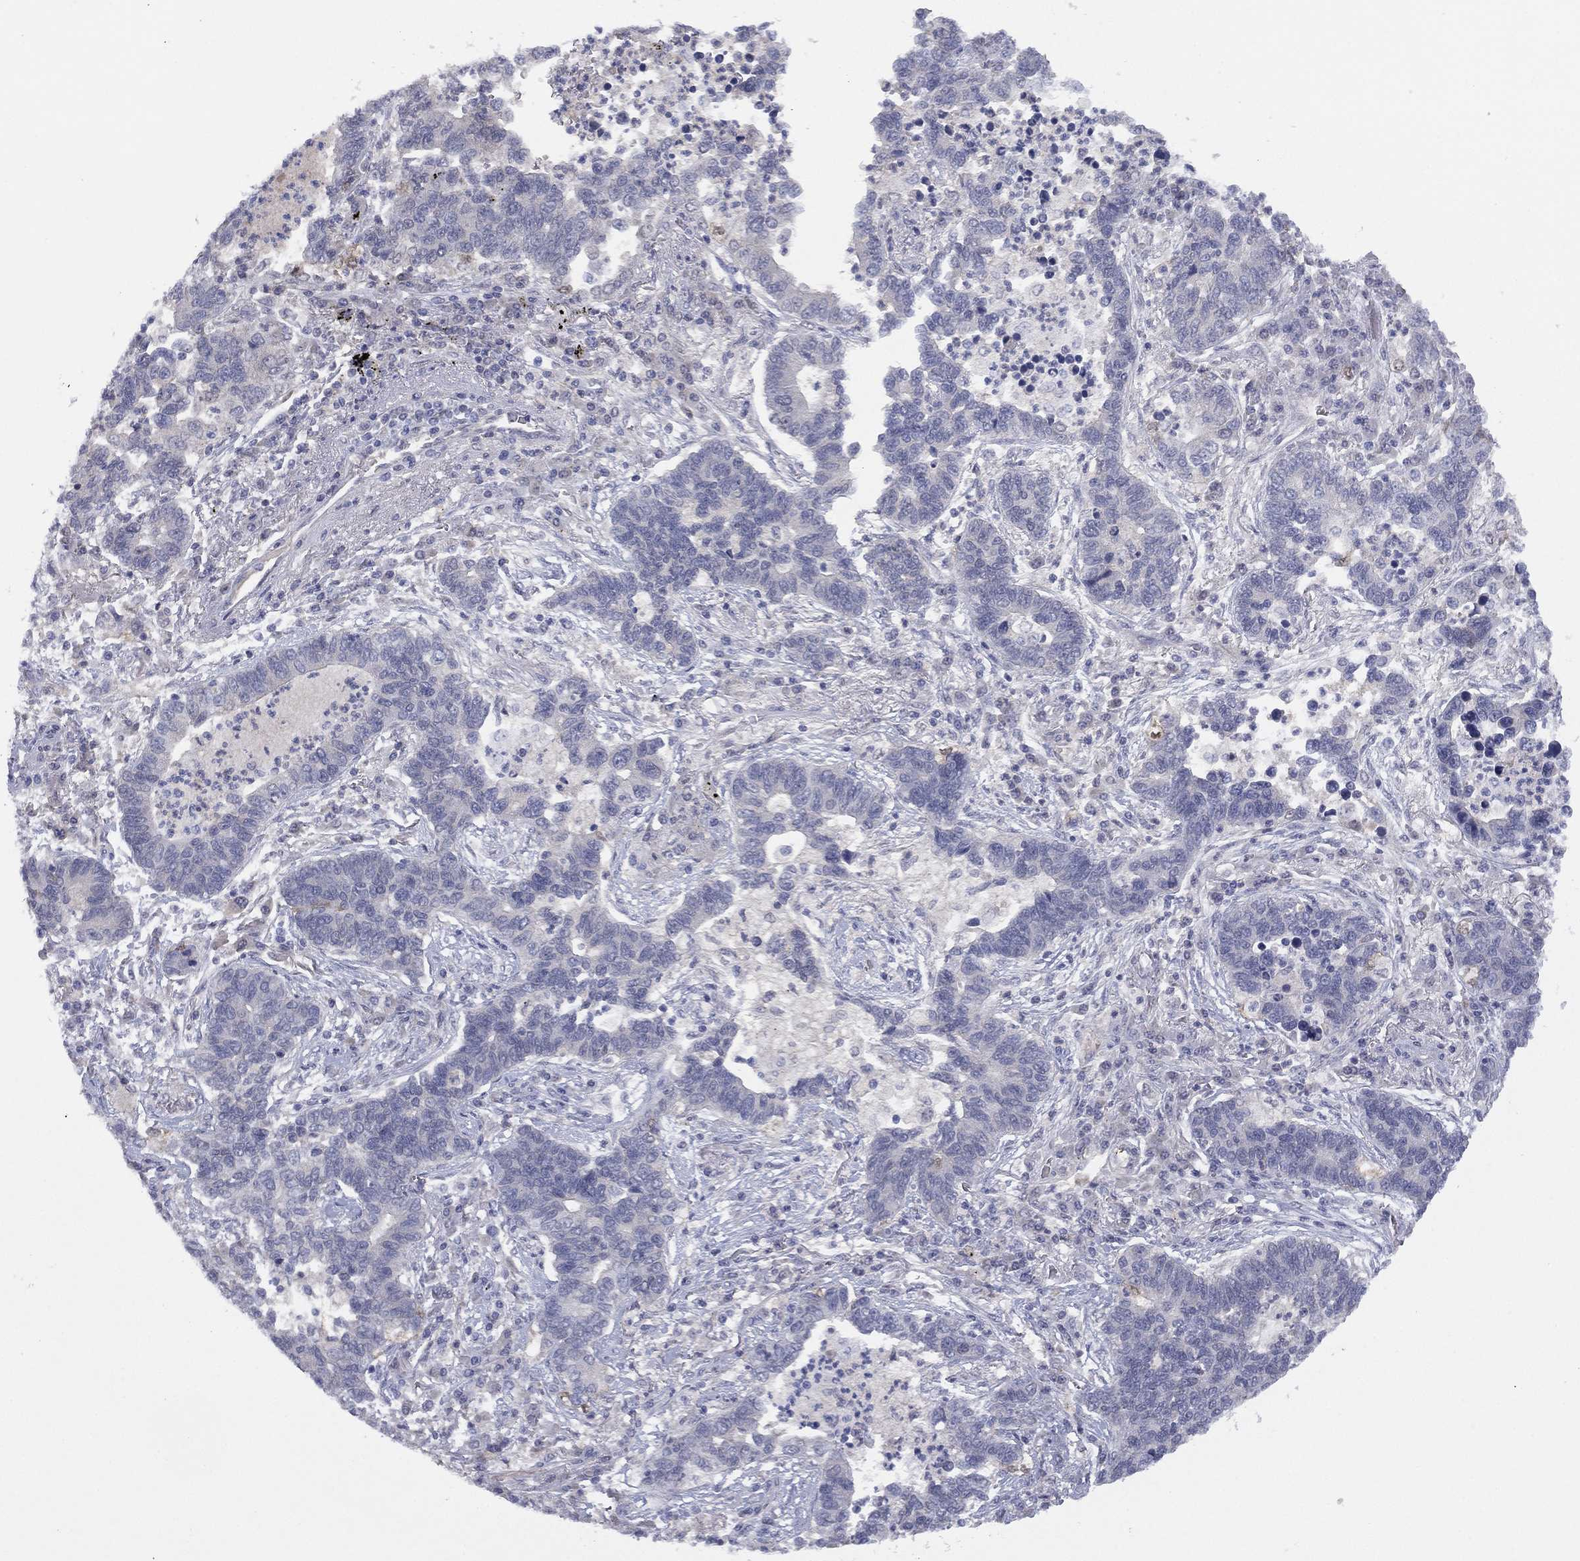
{"staining": {"intensity": "negative", "quantity": "none", "location": "none"}, "tissue": "lung cancer", "cell_type": "Tumor cells", "image_type": "cancer", "snomed": [{"axis": "morphology", "description": "Adenocarcinoma, NOS"}, {"axis": "topography", "description": "Lung"}], "caption": "Immunohistochemical staining of adenocarcinoma (lung) demonstrates no significant staining in tumor cells.", "gene": "DDAH1", "patient": {"sex": "female", "age": 57}}